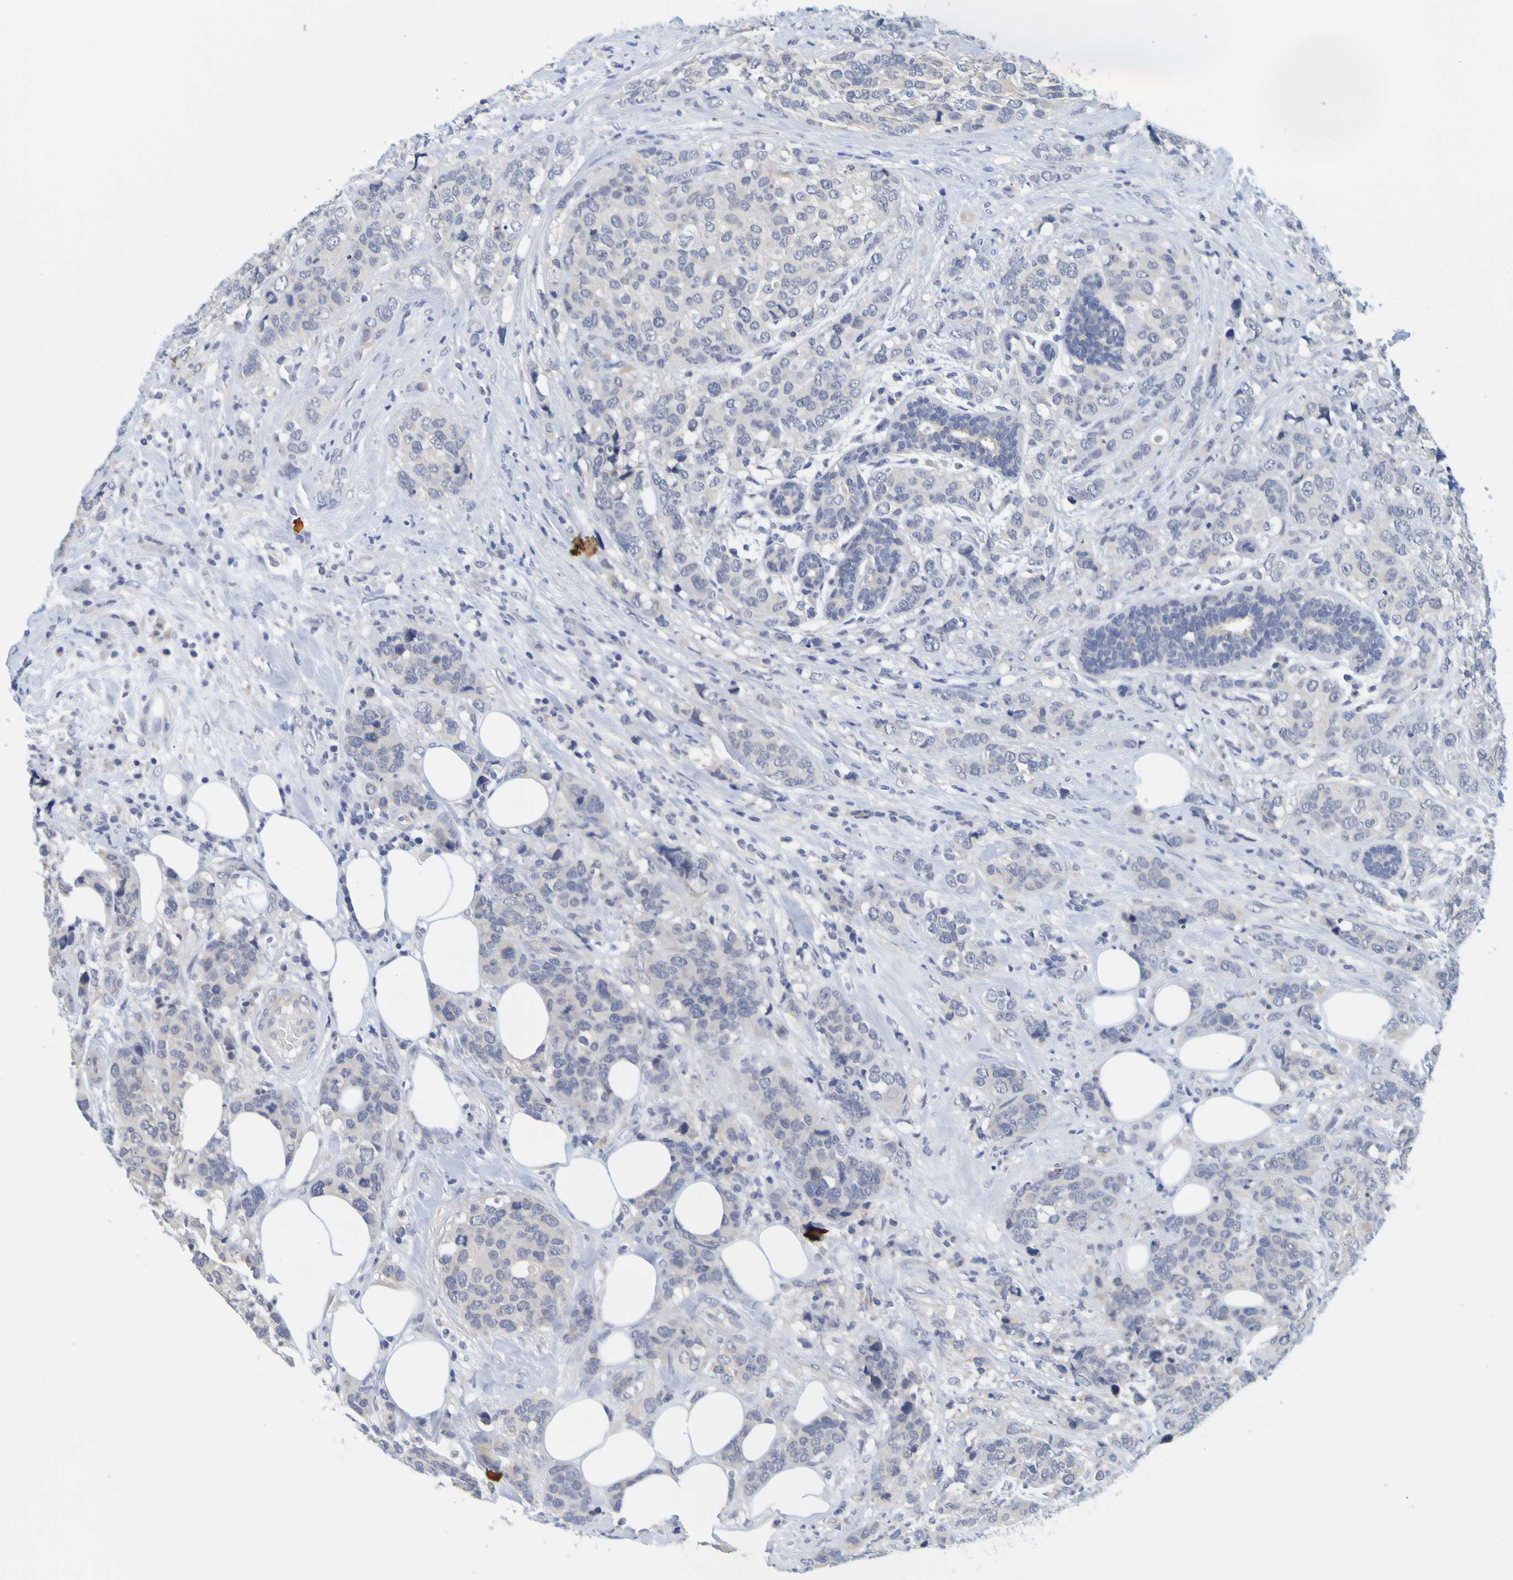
{"staining": {"intensity": "negative", "quantity": "none", "location": "none"}, "tissue": "breast cancer", "cell_type": "Tumor cells", "image_type": "cancer", "snomed": [{"axis": "morphology", "description": "Lobular carcinoma"}, {"axis": "topography", "description": "Breast"}], "caption": "Lobular carcinoma (breast) stained for a protein using immunohistochemistry (IHC) reveals no positivity tumor cells.", "gene": "ENDOU", "patient": {"sex": "female", "age": 59}}